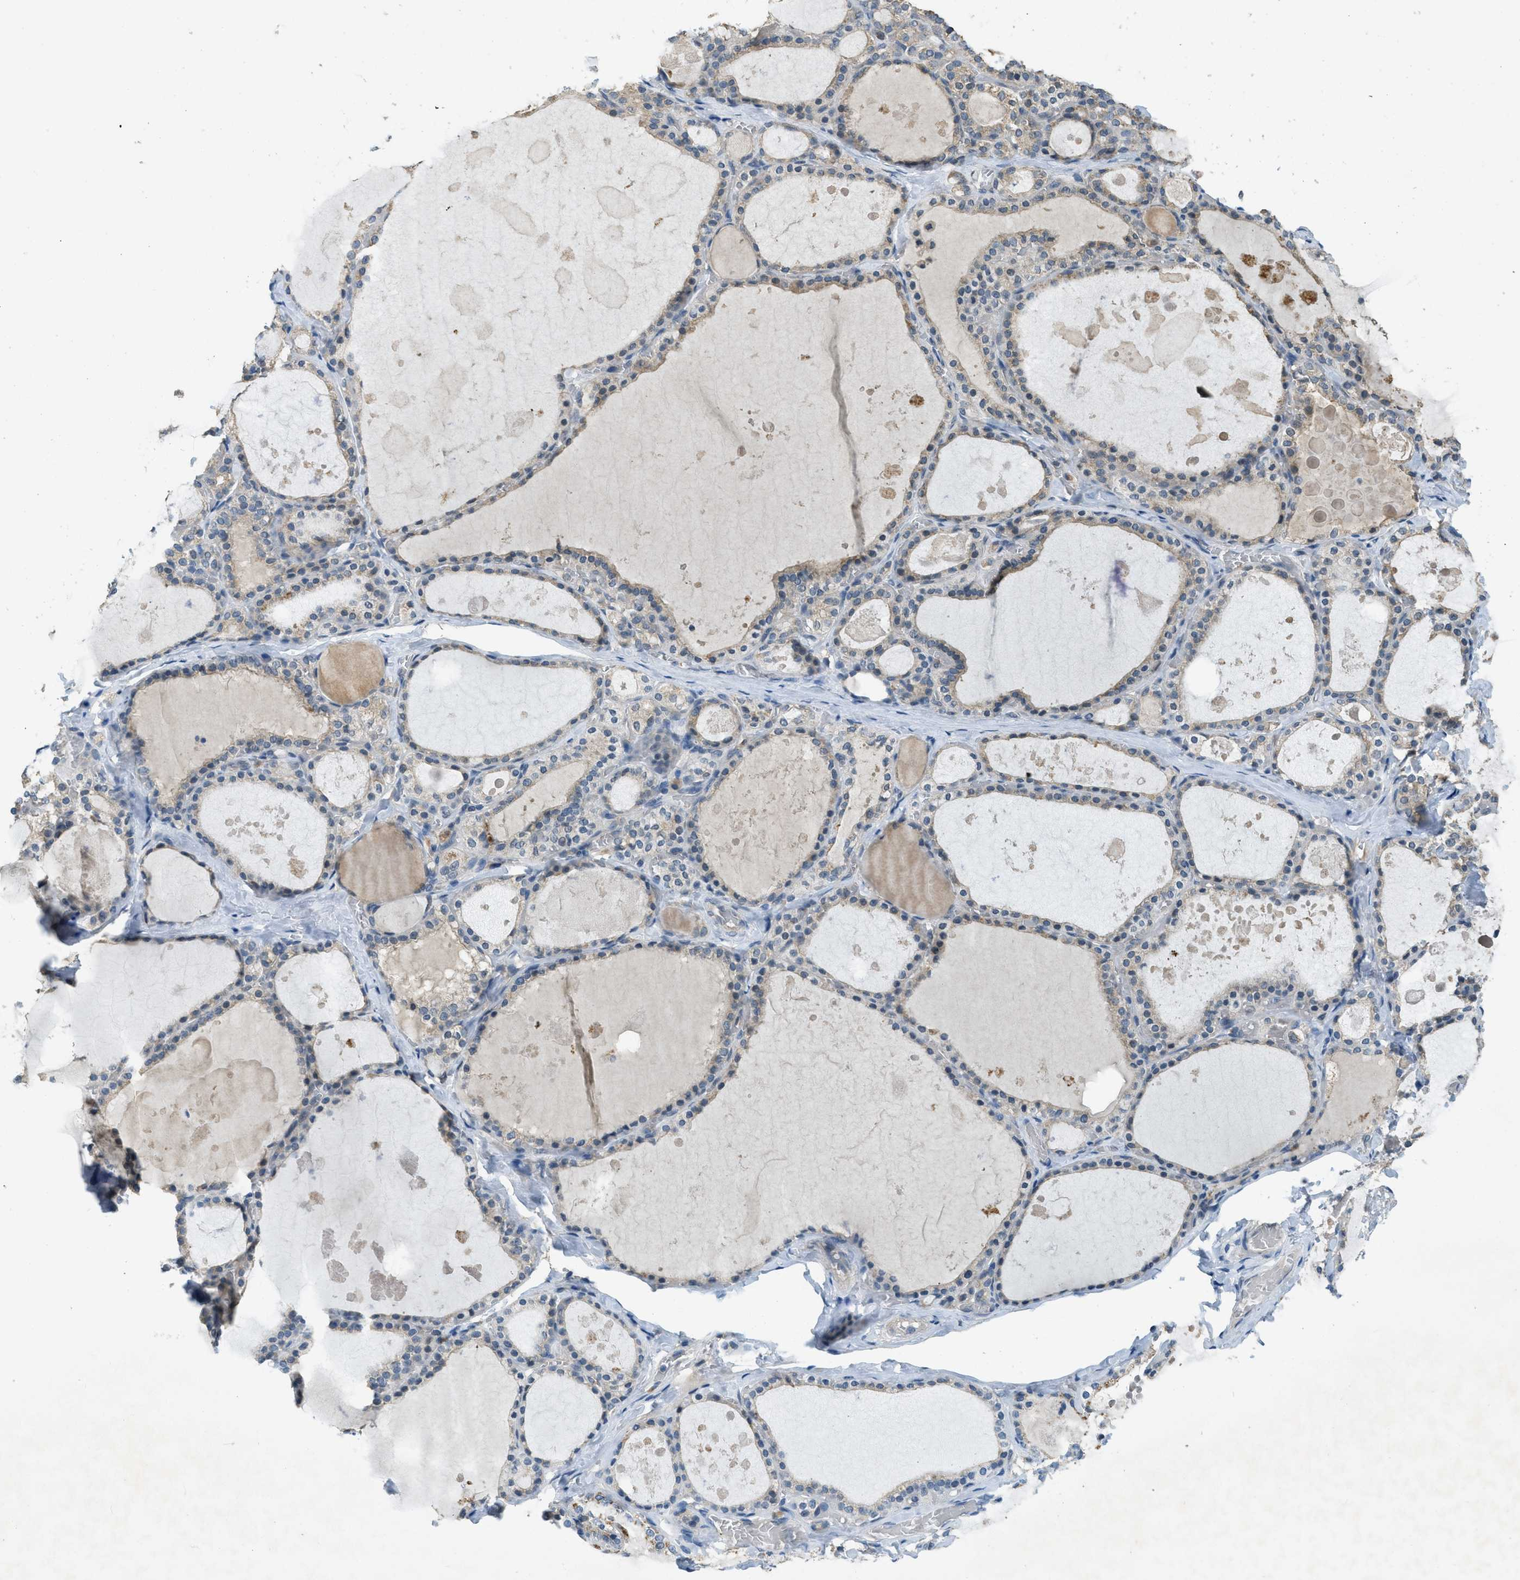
{"staining": {"intensity": "weak", "quantity": "25%-75%", "location": "cytoplasmic/membranous"}, "tissue": "thyroid gland", "cell_type": "Glandular cells", "image_type": "normal", "snomed": [{"axis": "morphology", "description": "Normal tissue, NOS"}, {"axis": "topography", "description": "Thyroid gland"}], "caption": "The immunohistochemical stain labels weak cytoplasmic/membranous expression in glandular cells of benign thyroid gland. Immunohistochemistry stains the protein in brown and the nuclei are stained blue.", "gene": "MIS18A", "patient": {"sex": "male", "age": 56}}